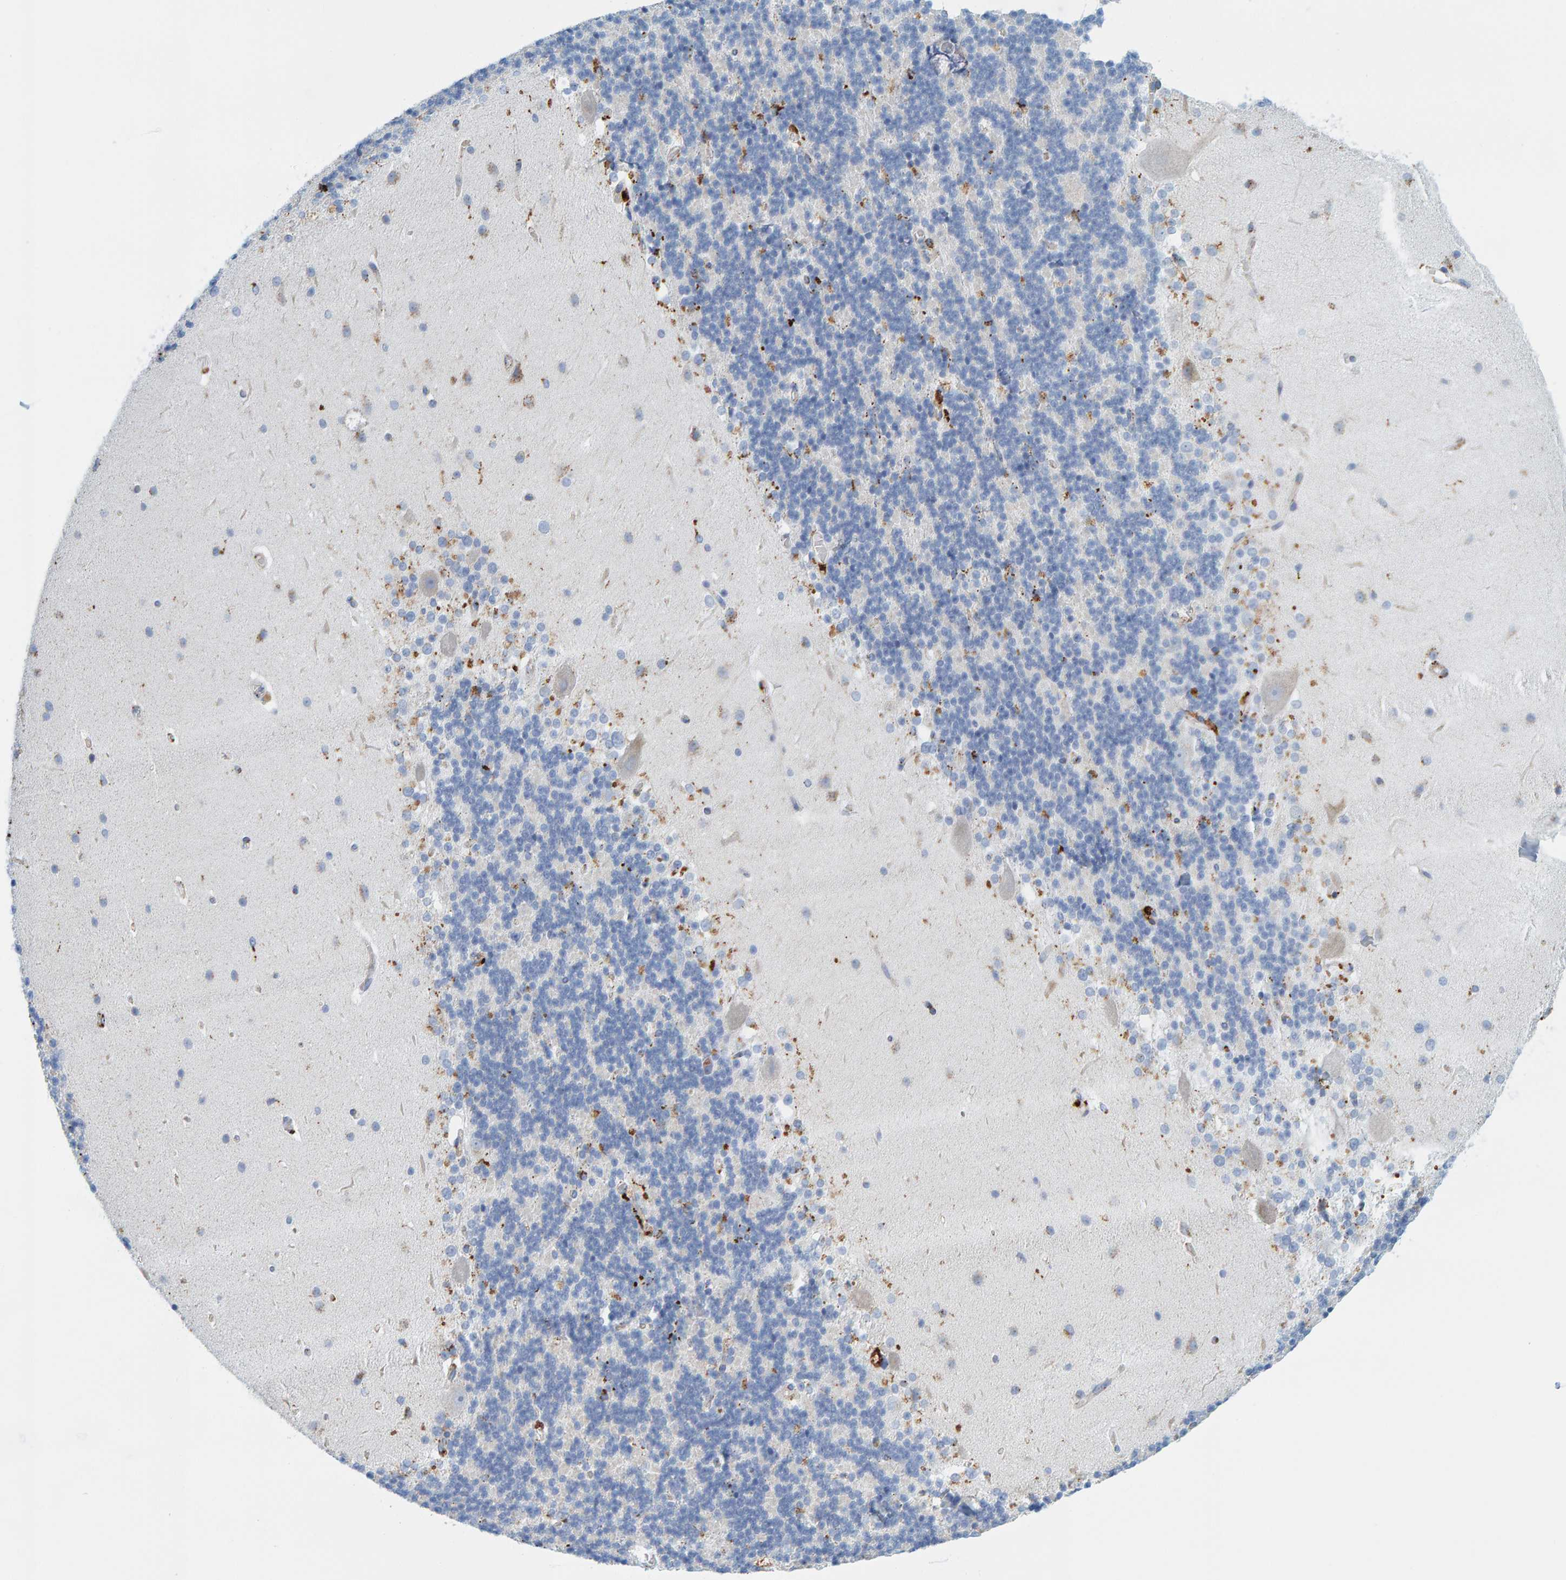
{"staining": {"intensity": "negative", "quantity": "none", "location": "none"}, "tissue": "cerebellum", "cell_type": "Cells in granular layer", "image_type": "normal", "snomed": [{"axis": "morphology", "description": "Normal tissue, NOS"}, {"axis": "topography", "description": "Cerebellum"}], "caption": "Immunohistochemistry (IHC) micrograph of unremarkable human cerebellum stained for a protein (brown), which demonstrates no expression in cells in granular layer.", "gene": "BIN3", "patient": {"sex": "female", "age": 19}}